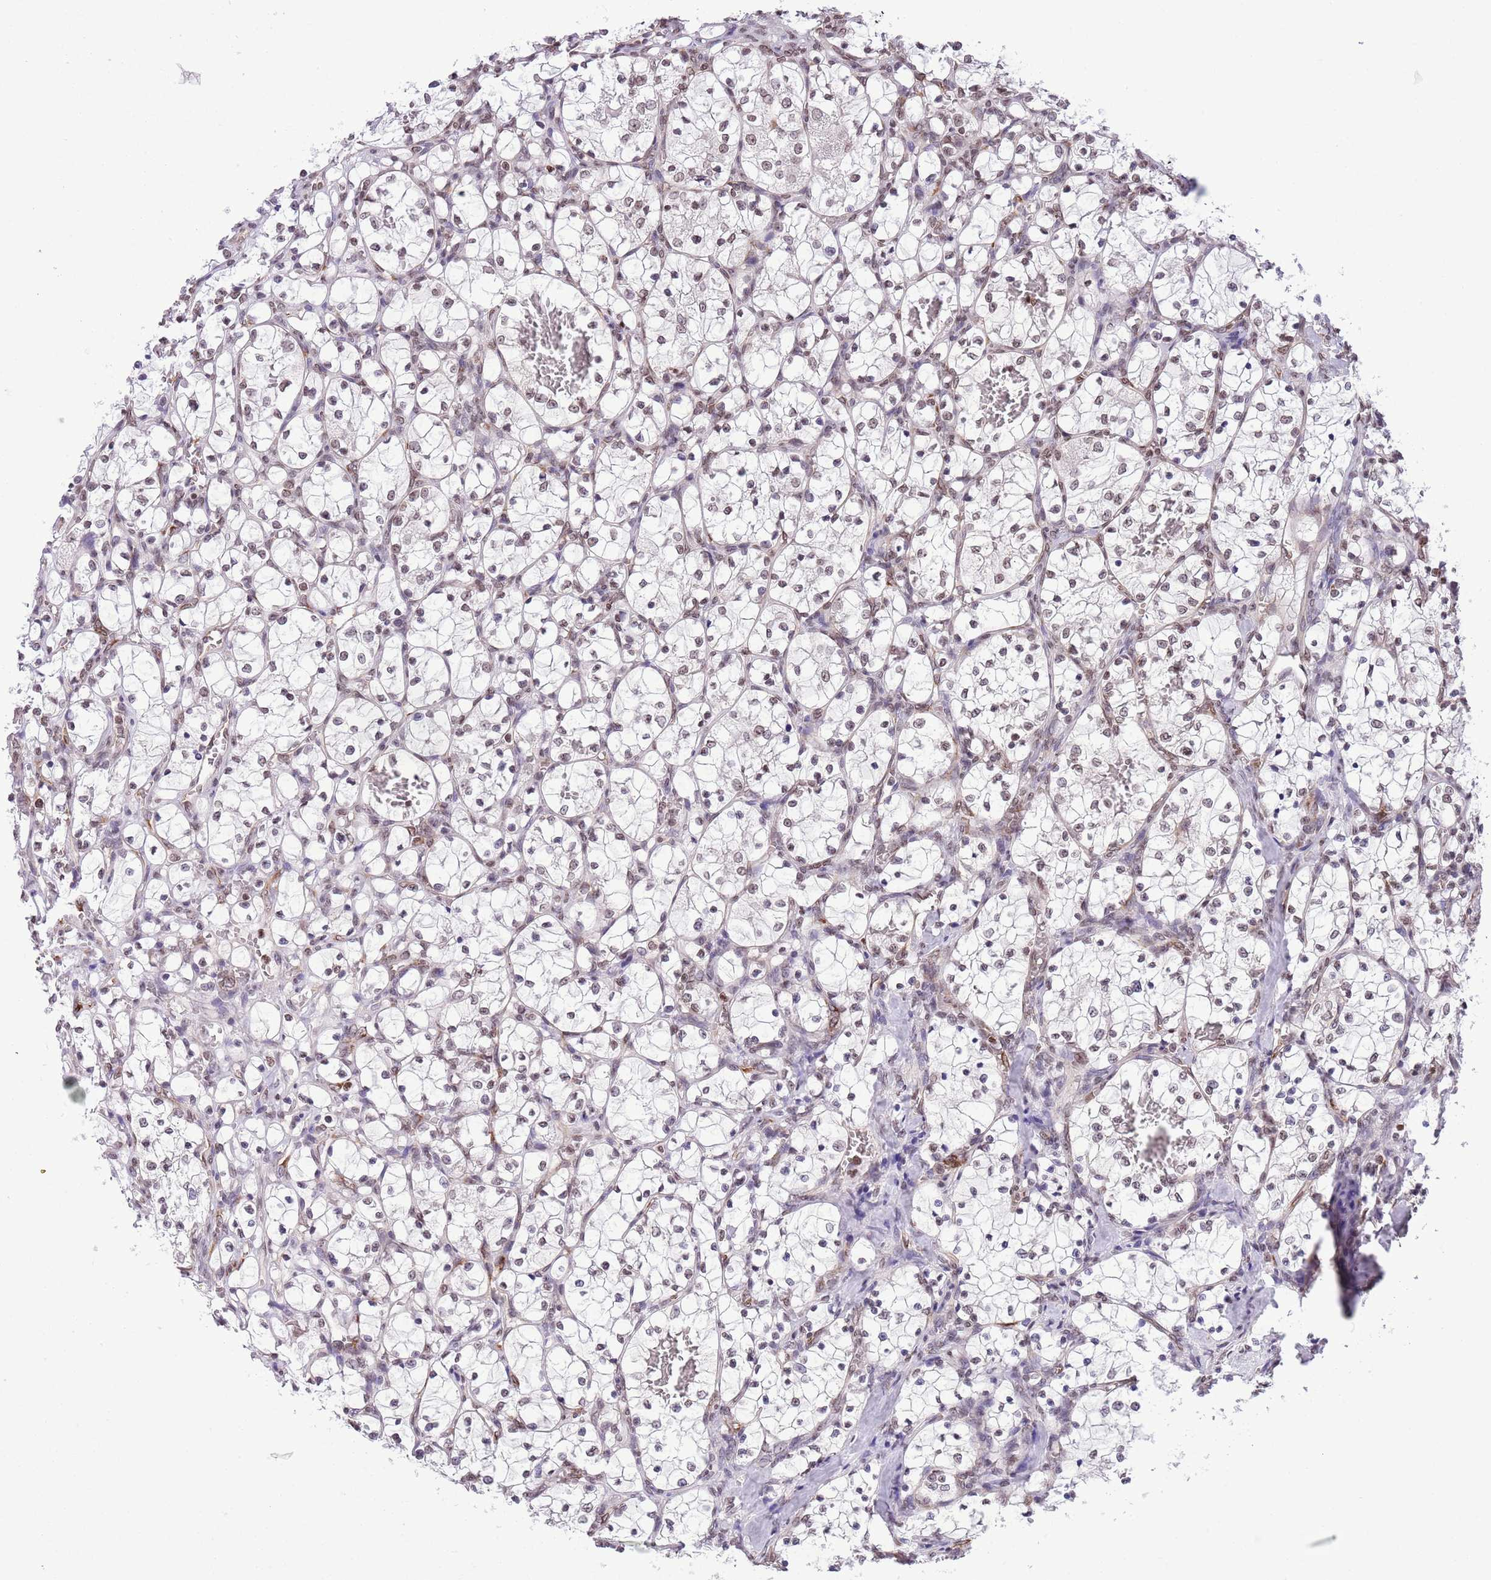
{"staining": {"intensity": "weak", "quantity": "25%-75%", "location": "nuclear"}, "tissue": "renal cancer", "cell_type": "Tumor cells", "image_type": "cancer", "snomed": [{"axis": "morphology", "description": "Adenocarcinoma, NOS"}, {"axis": "topography", "description": "Kidney"}], "caption": "Immunohistochemical staining of renal cancer shows low levels of weak nuclear protein expression in about 25%-75% of tumor cells. (Stains: DAB (3,3'-diaminobenzidine) in brown, nuclei in blue, Microscopy: brightfield microscopy at high magnification).", "gene": "NRIP1", "patient": {"sex": "female", "age": 69}}